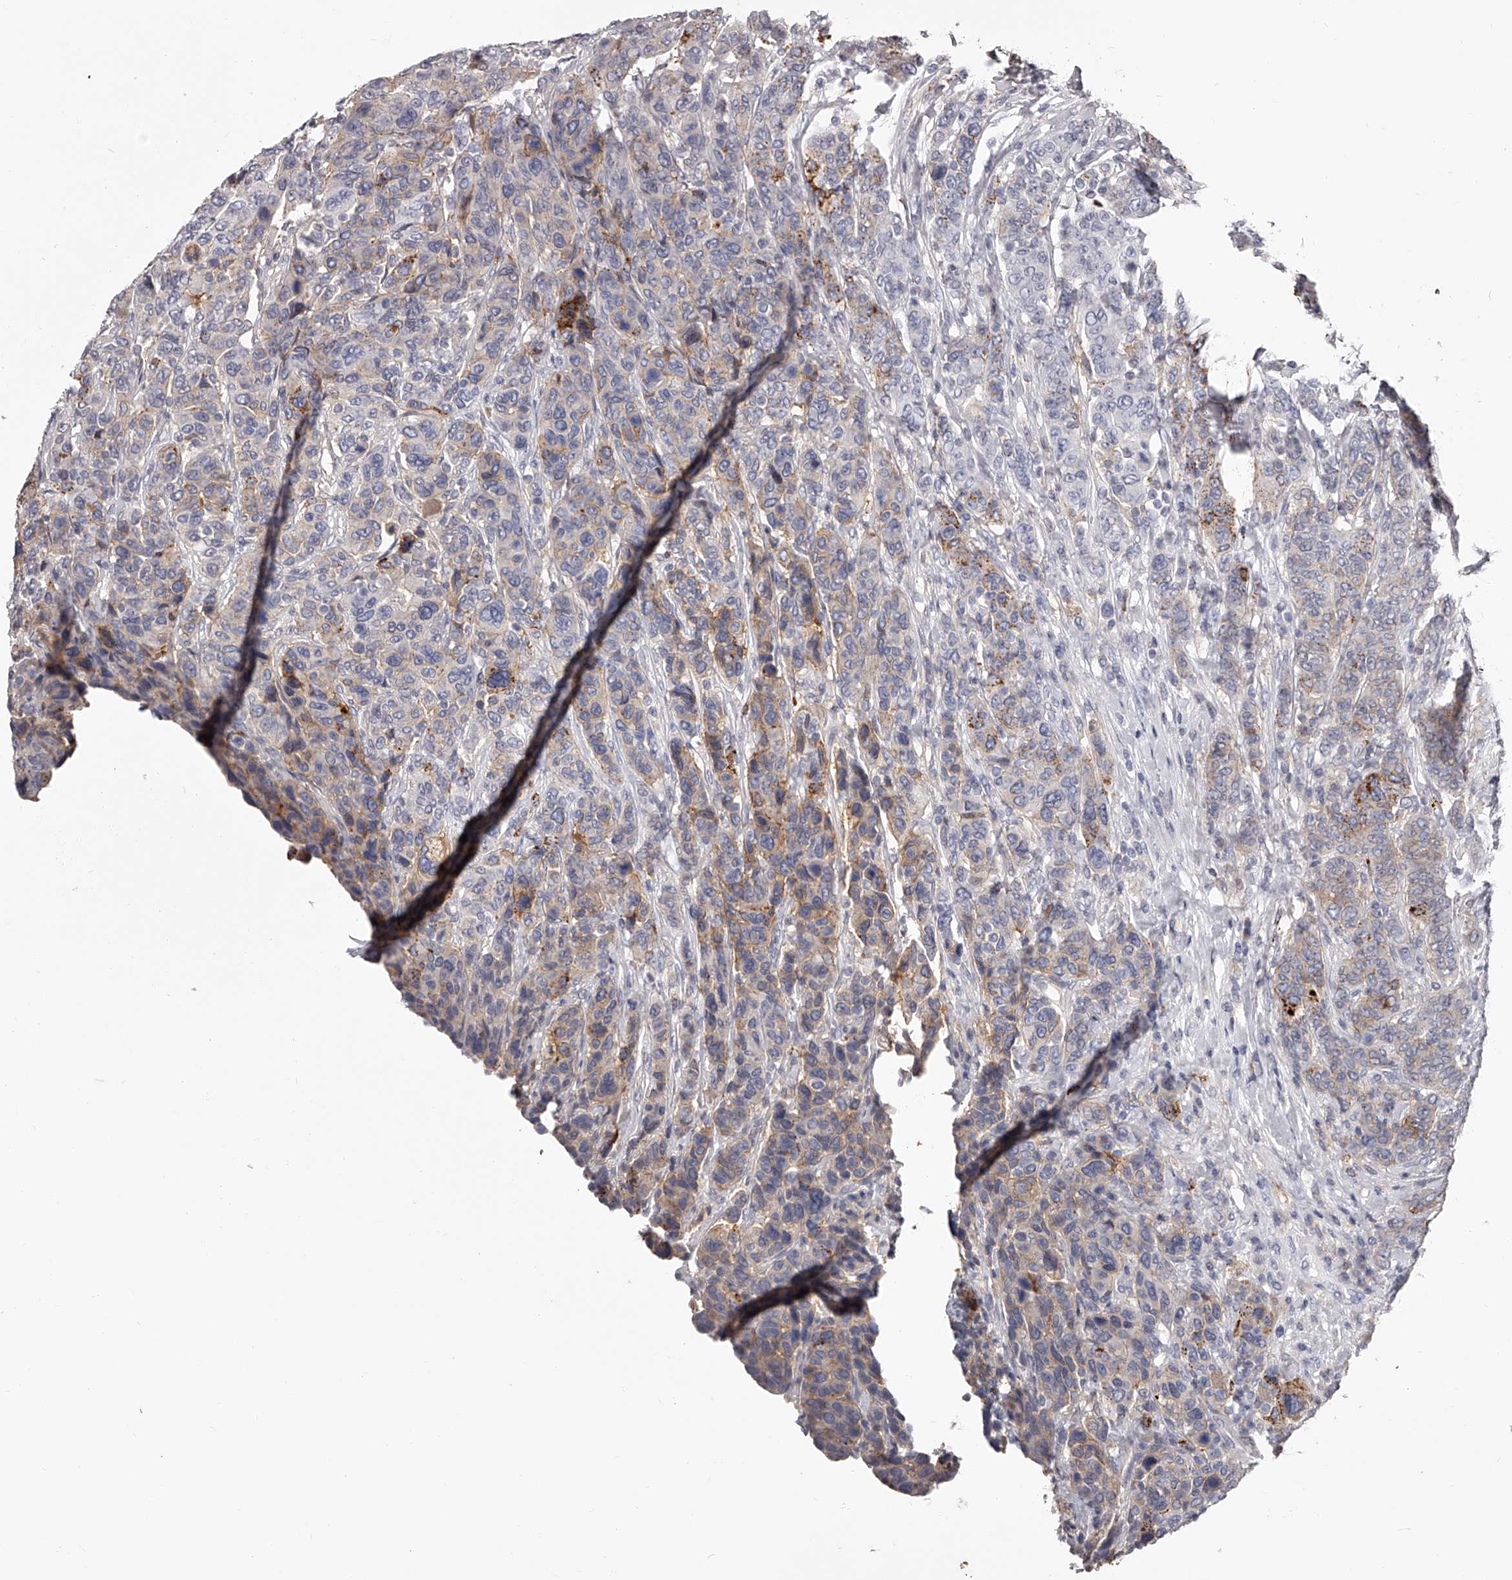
{"staining": {"intensity": "strong", "quantity": "<25%", "location": "cytoplasmic/membranous"}, "tissue": "breast cancer", "cell_type": "Tumor cells", "image_type": "cancer", "snomed": [{"axis": "morphology", "description": "Duct carcinoma"}, {"axis": "topography", "description": "Breast"}], "caption": "Breast cancer (infiltrating ductal carcinoma) was stained to show a protein in brown. There is medium levels of strong cytoplasmic/membranous expression in approximately <25% of tumor cells.", "gene": "PACSIN1", "patient": {"sex": "female", "age": 37}}